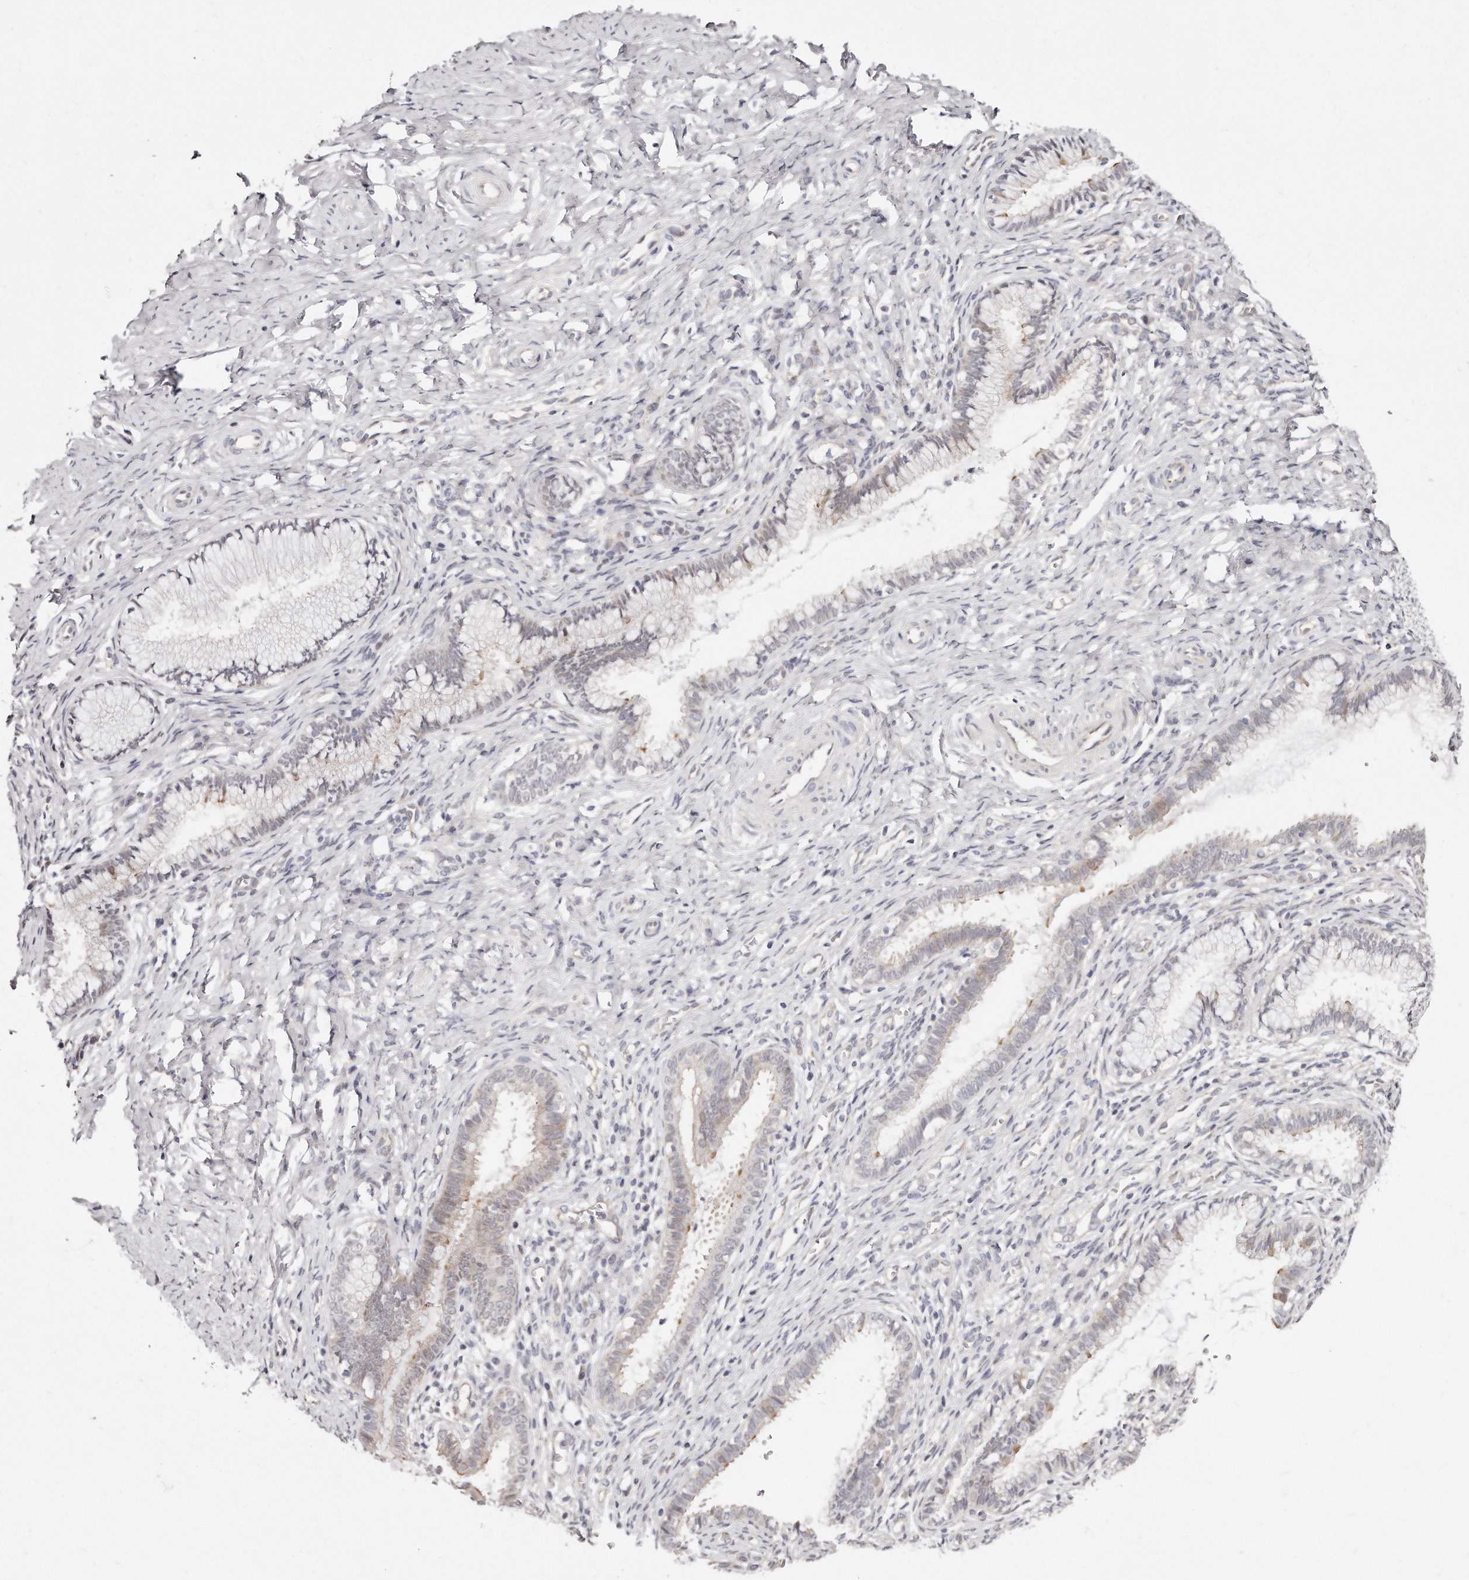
{"staining": {"intensity": "weak", "quantity": "<25%", "location": "cytoplasmic/membranous"}, "tissue": "cervix", "cell_type": "Glandular cells", "image_type": "normal", "snomed": [{"axis": "morphology", "description": "Normal tissue, NOS"}, {"axis": "topography", "description": "Cervix"}], "caption": "Protein analysis of benign cervix reveals no significant positivity in glandular cells. The staining was performed using DAB (3,3'-diaminobenzidine) to visualize the protein expression in brown, while the nuclei were stained in blue with hematoxylin (Magnification: 20x).", "gene": "CASZ1", "patient": {"sex": "female", "age": 27}}